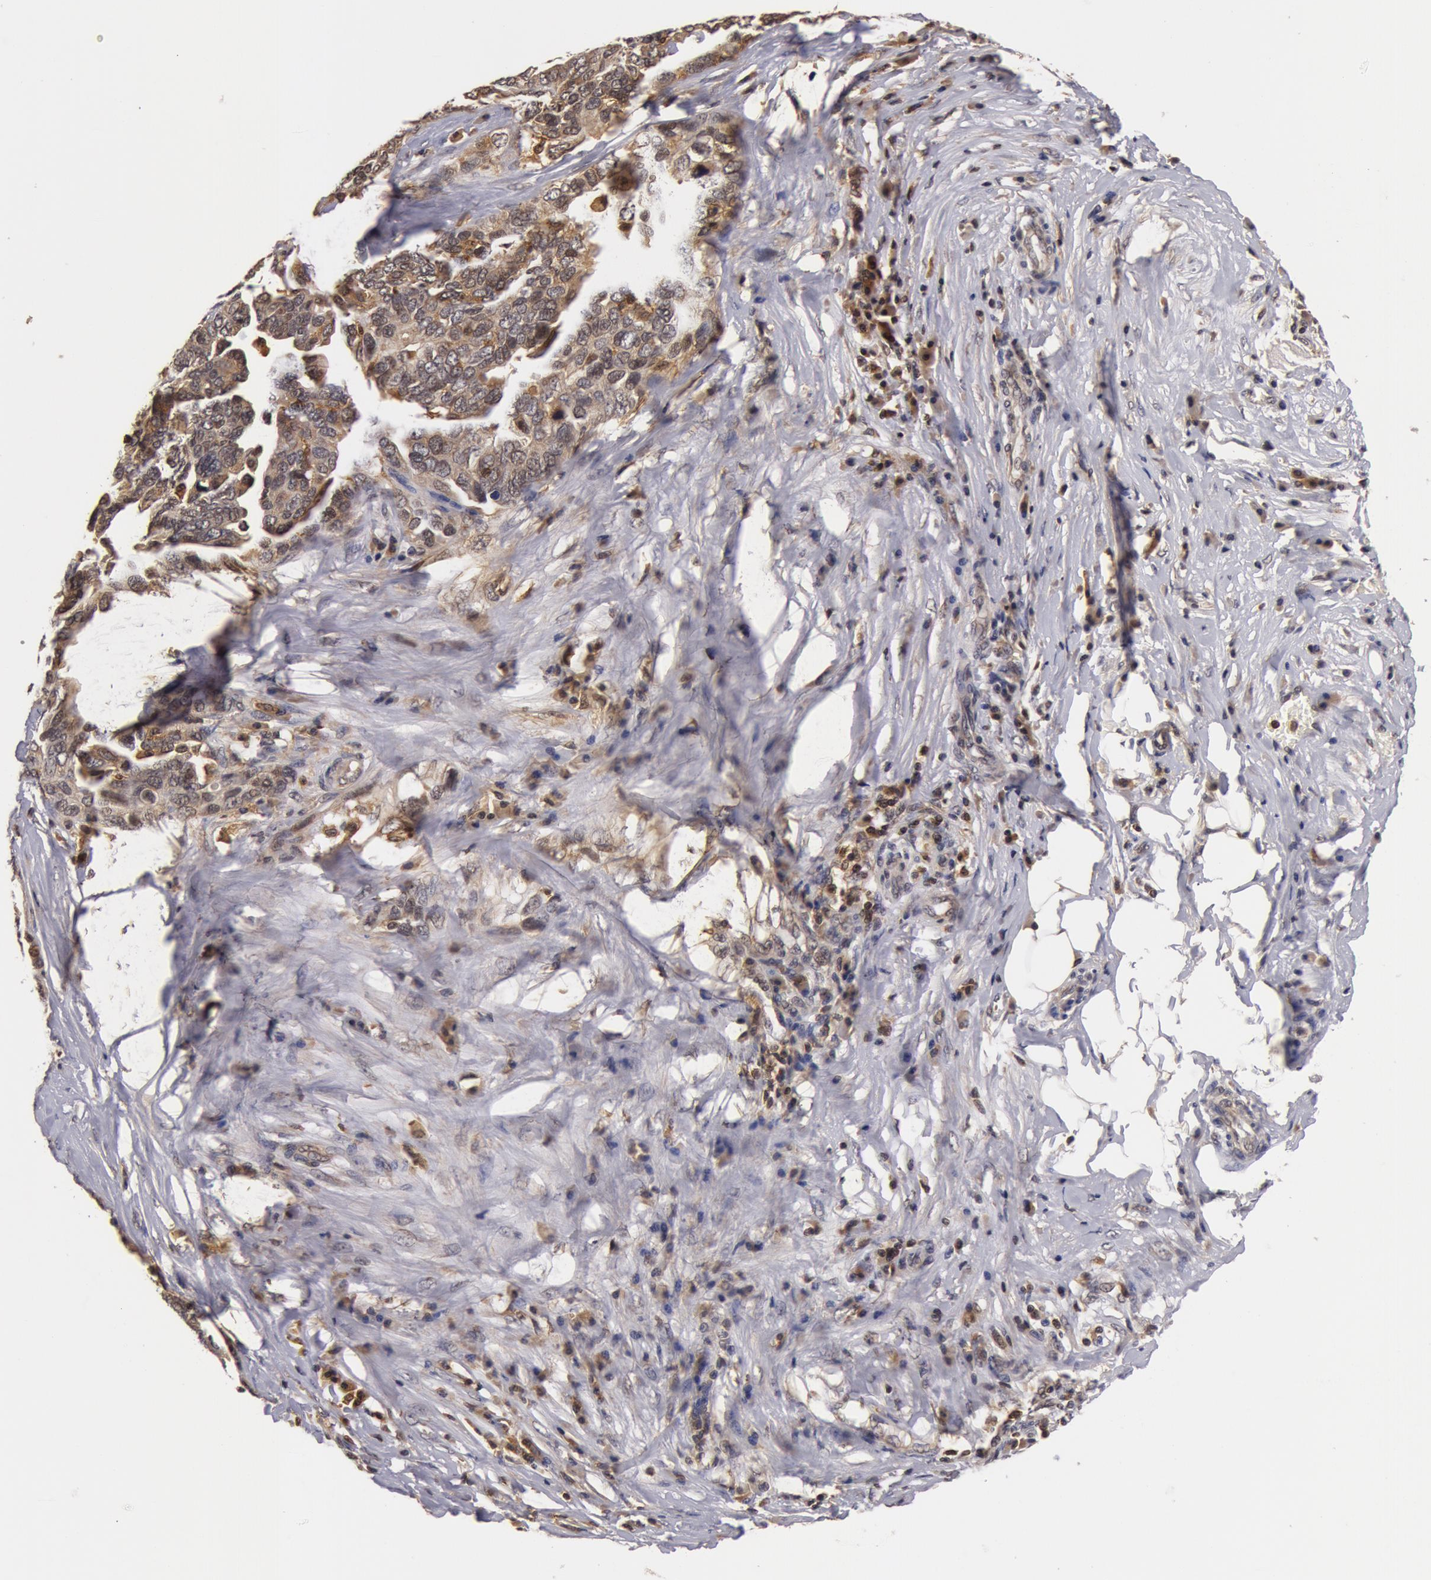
{"staining": {"intensity": "weak", "quantity": "<25%", "location": "cytoplasmic/membranous,nuclear"}, "tissue": "ovarian cancer", "cell_type": "Tumor cells", "image_type": "cancer", "snomed": [{"axis": "morphology", "description": "Cystadenocarcinoma, serous, NOS"}, {"axis": "topography", "description": "Ovary"}], "caption": "Immunohistochemical staining of ovarian serous cystadenocarcinoma shows no significant positivity in tumor cells. (Immunohistochemistry, brightfield microscopy, high magnification).", "gene": "ZNF350", "patient": {"sex": "female", "age": 64}}